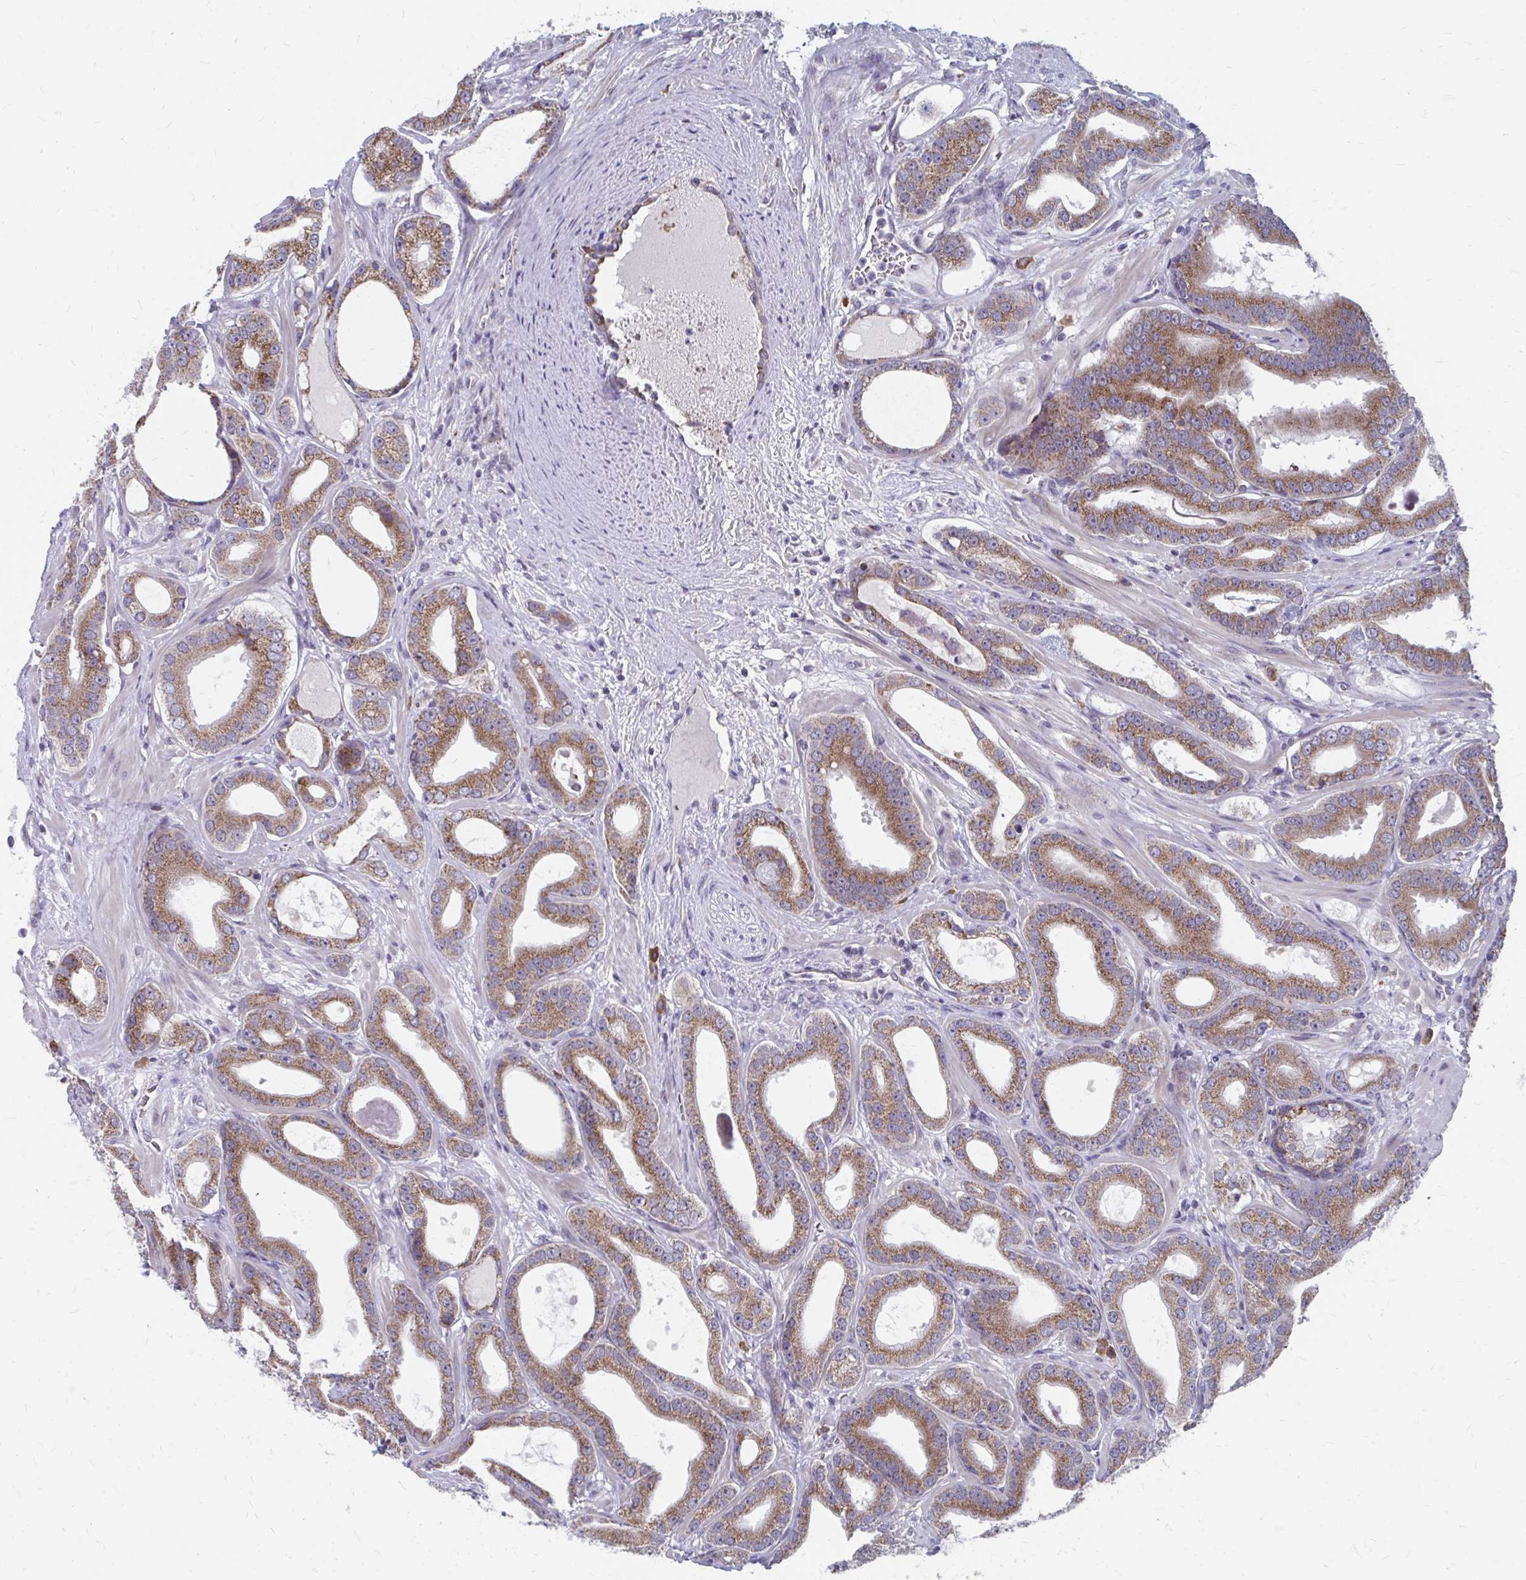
{"staining": {"intensity": "moderate", "quantity": ">75%", "location": "cytoplasmic/membranous"}, "tissue": "prostate cancer", "cell_type": "Tumor cells", "image_type": "cancer", "snomed": [{"axis": "morphology", "description": "Adenocarcinoma, High grade"}, {"axis": "topography", "description": "Prostate"}], "caption": "IHC image of prostate cancer (high-grade adenocarcinoma) stained for a protein (brown), which shows medium levels of moderate cytoplasmic/membranous positivity in about >75% of tumor cells.", "gene": "PABIR3", "patient": {"sex": "male", "age": 65}}